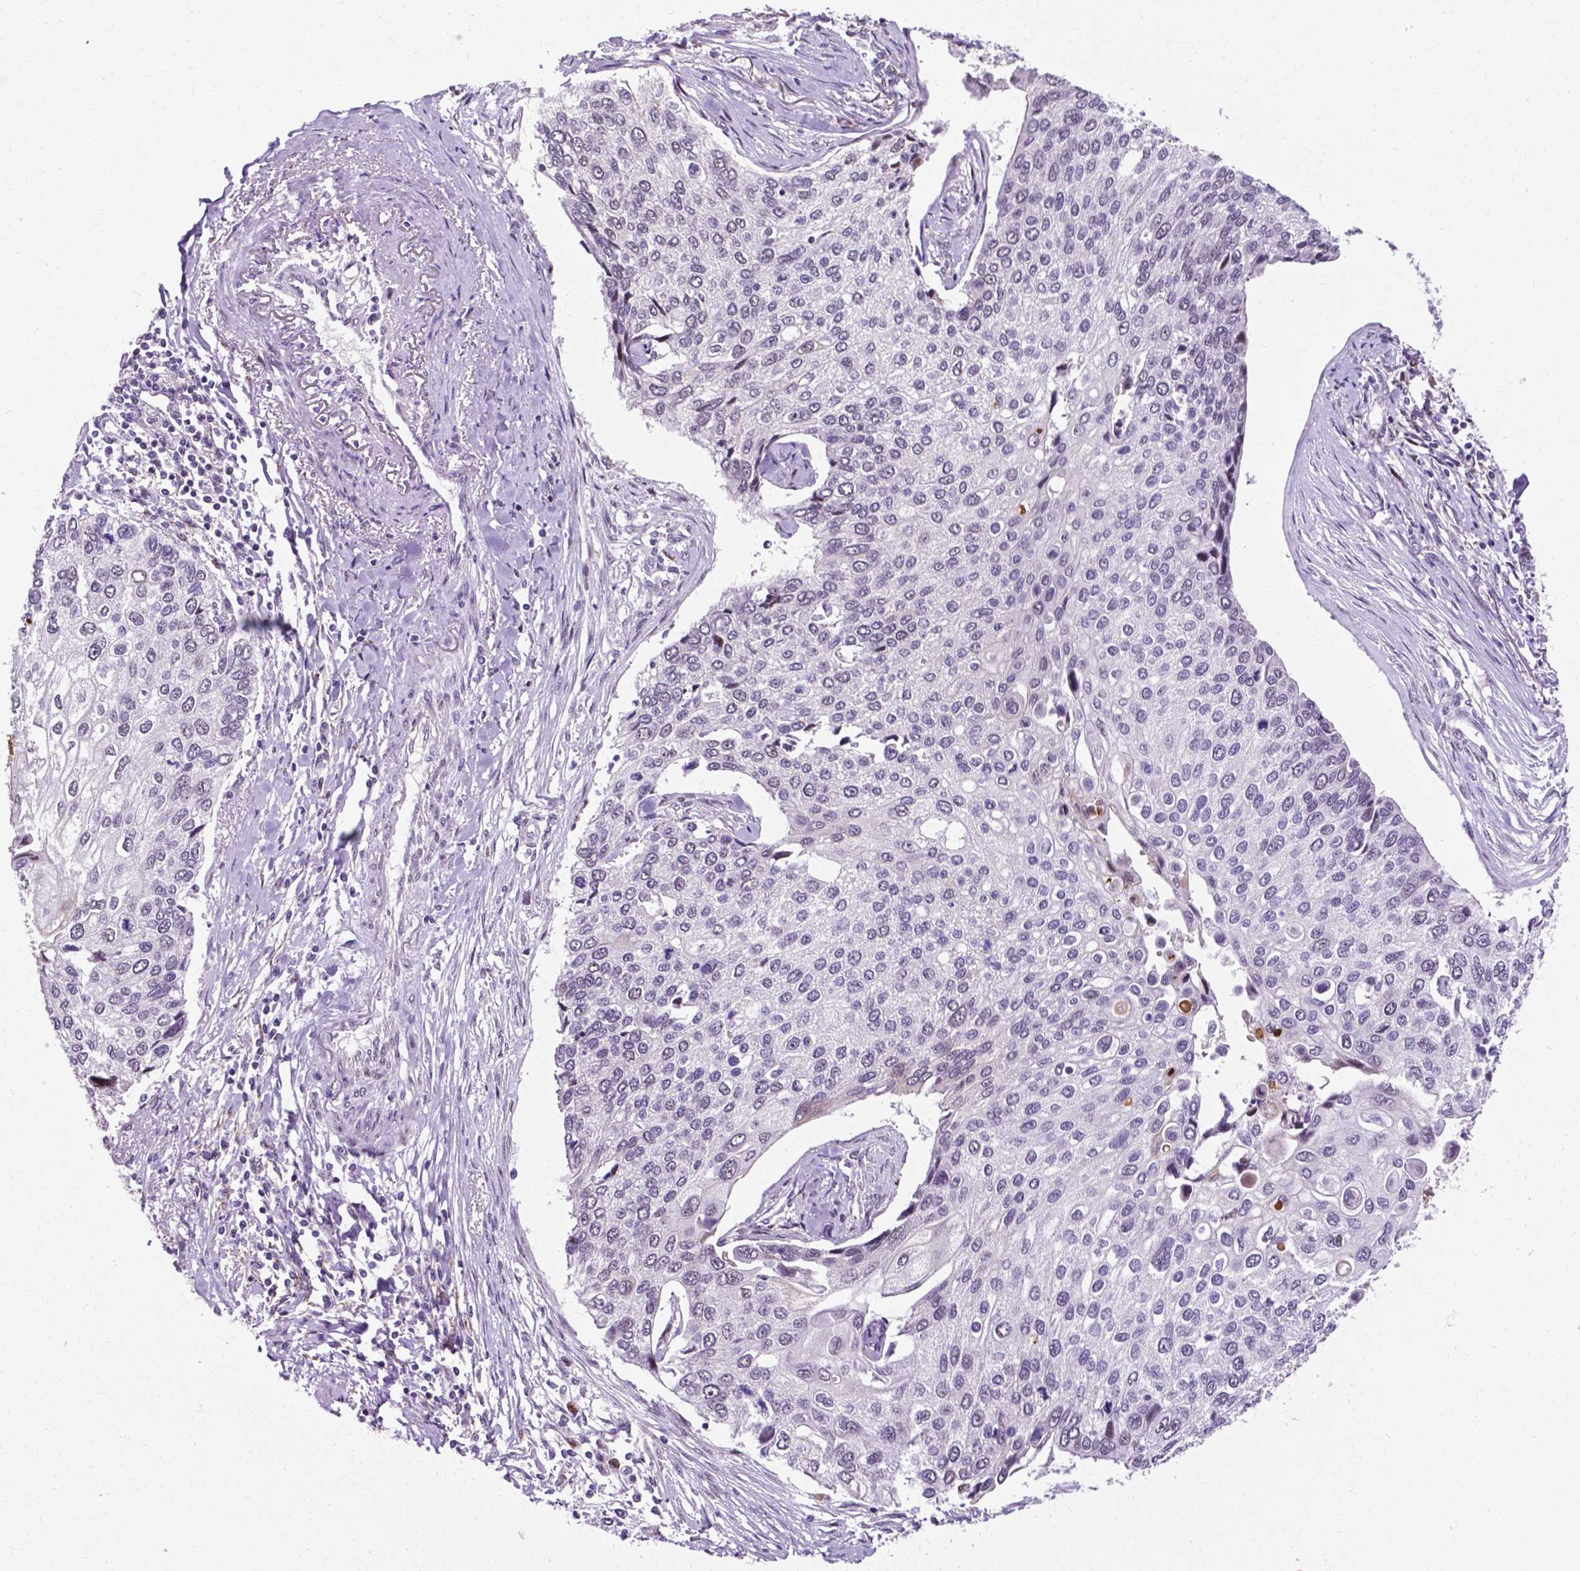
{"staining": {"intensity": "negative", "quantity": "none", "location": "none"}, "tissue": "lung cancer", "cell_type": "Tumor cells", "image_type": "cancer", "snomed": [{"axis": "morphology", "description": "Squamous cell carcinoma, NOS"}, {"axis": "morphology", "description": "Squamous cell carcinoma, metastatic, NOS"}, {"axis": "topography", "description": "Lung"}], "caption": "This is an immunohistochemistry (IHC) photomicrograph of human lung cancer (squamous cell carcinoma). There is no expression in tumor cells.", "gene": "SMAD3", "patient": {"sex": "male", "age": 63}}